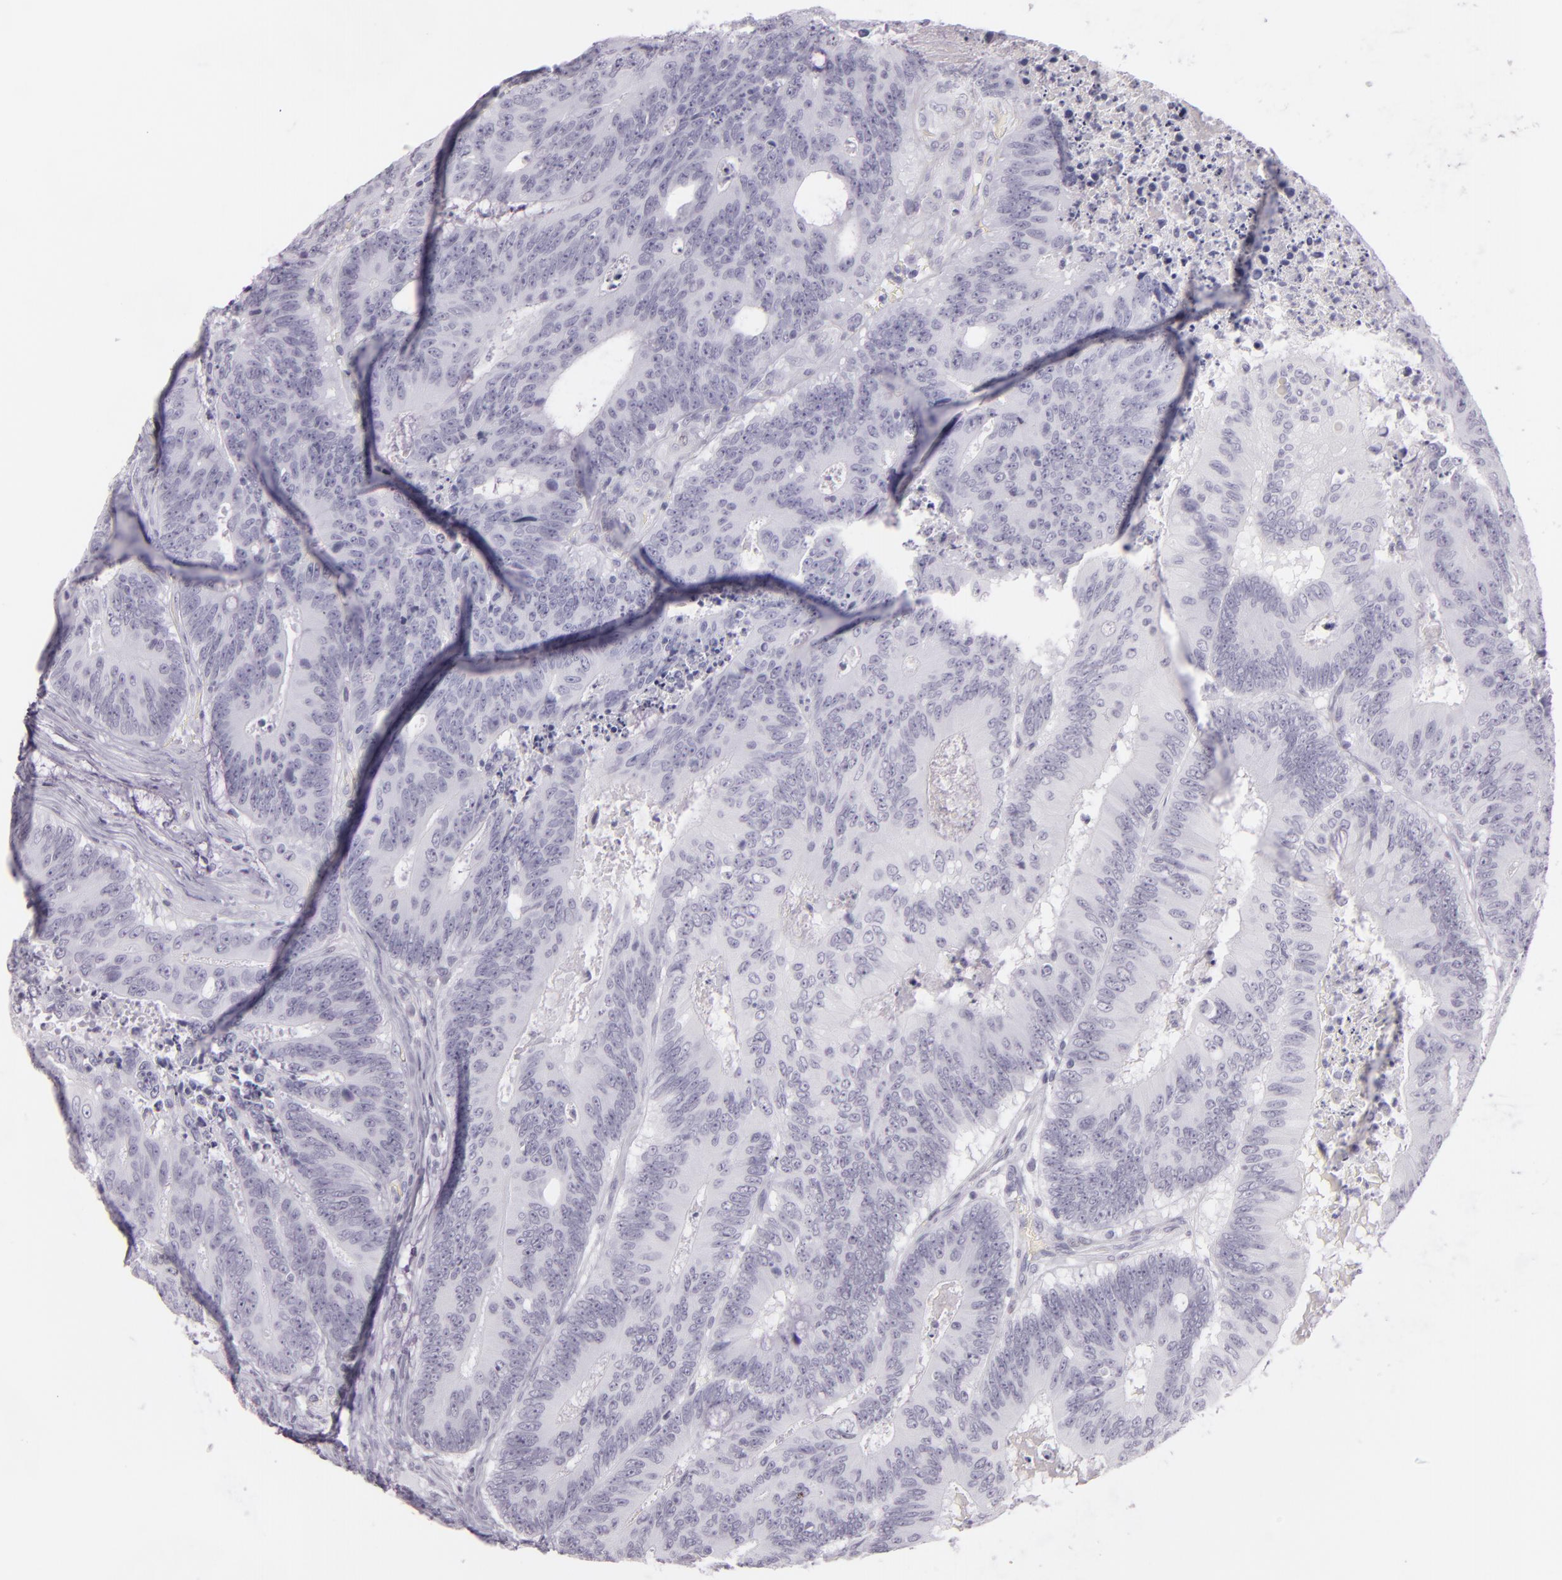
{"staining": {"intensity": "negative", "quantity": "none", "location": "none"}, "tissue": "colorectal cancer", "cell_type": "Tumor cells", "image_type": "cancer", "snomed": [{"axis": "morphology", "description": "Adenocarcinoma, NOS"}, {"axis": "topography", "description": "Colon"}], "caption": "Tumor cells are negative for brown protein staining in adenocarcinoma (colorectal). (Brightfield microscopy of DAB immunohistochemistry (IHC) at high magnification).", "gene": "MCM3", "patient": {"sex": "male", "age": 65}}